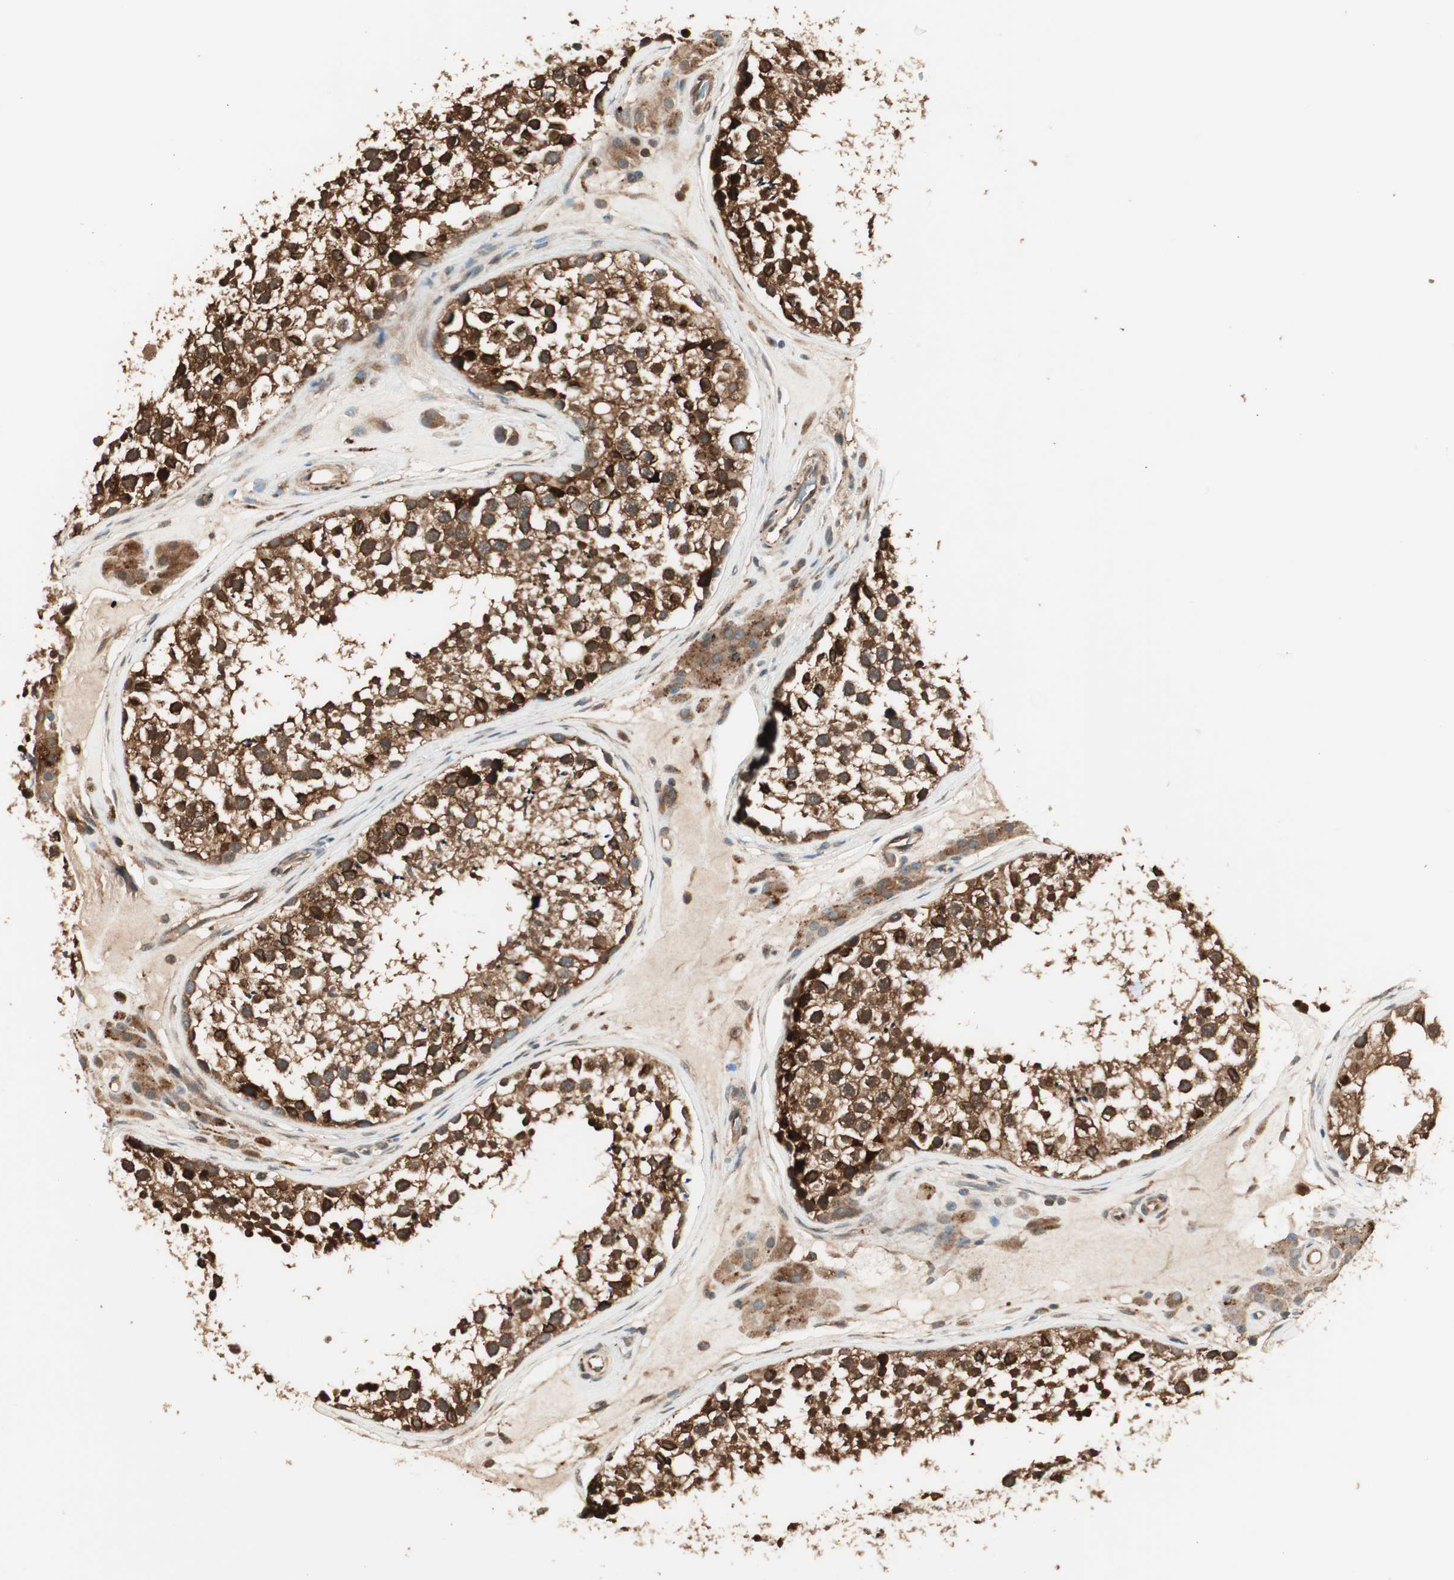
{"staining": {"intensity": "strong", "quantity": ">75%", "location": "cytoplasmic/membranous"}, "tissue": "testis", "cell_type": "Cells in seminiferous ducts", "image_type": "normal", "snomed": [{"axis": "morphology", "description": "Normal tissue, NOS"}, {"axis": "topography", "description": "Testis"}], "caption": "Testis stained with a brown dye demonstrates strong cytoplasmic/membranous positive expression in approximately >75% of cells in seminiferous ducts.", "gene": "CNOT4", "patient": {"sex": "male", "age": 46}}